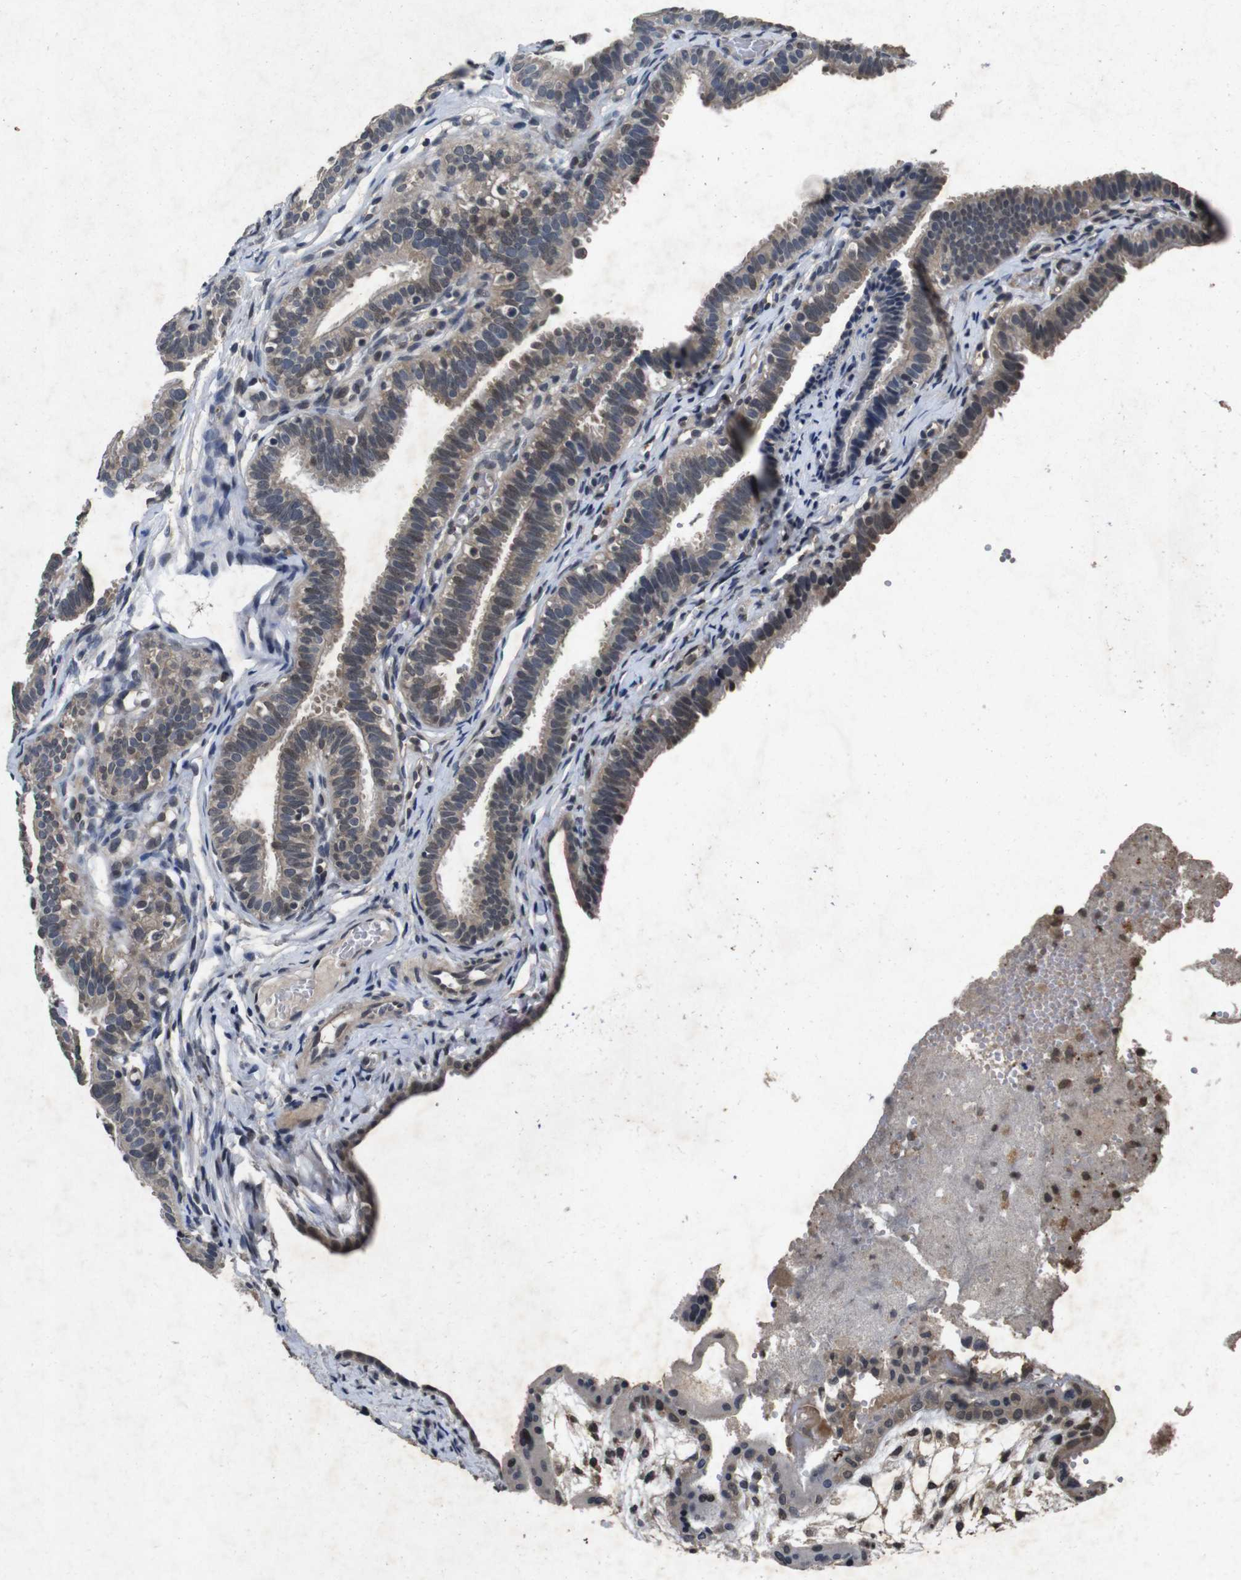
{"staining": {"intensity": "weak", "quantity": "25%-75%", "location": "cytoplasmic/membranous"}, "tissue": "fallopian tube", "cell_type": "Glandular cells", "image_type": "normal", "snomed": [{"axis": "morphology", "description": "Normal tissue, NOS"}, {"axis": "topography", "description": "Fallopian tube"}, {"axis": "topography", "description": "Placenta"}], "caption": "Immunohistochemistry (IHC) micrograph of normal human fallopian tube stained for a protein (brown), which exhibits low levels of weak cytoplasmic/membranous positivity in about 25%-75% of glandular cells.", "gene": "AKT3", "patient": {"sex": "female", "age": 34}}